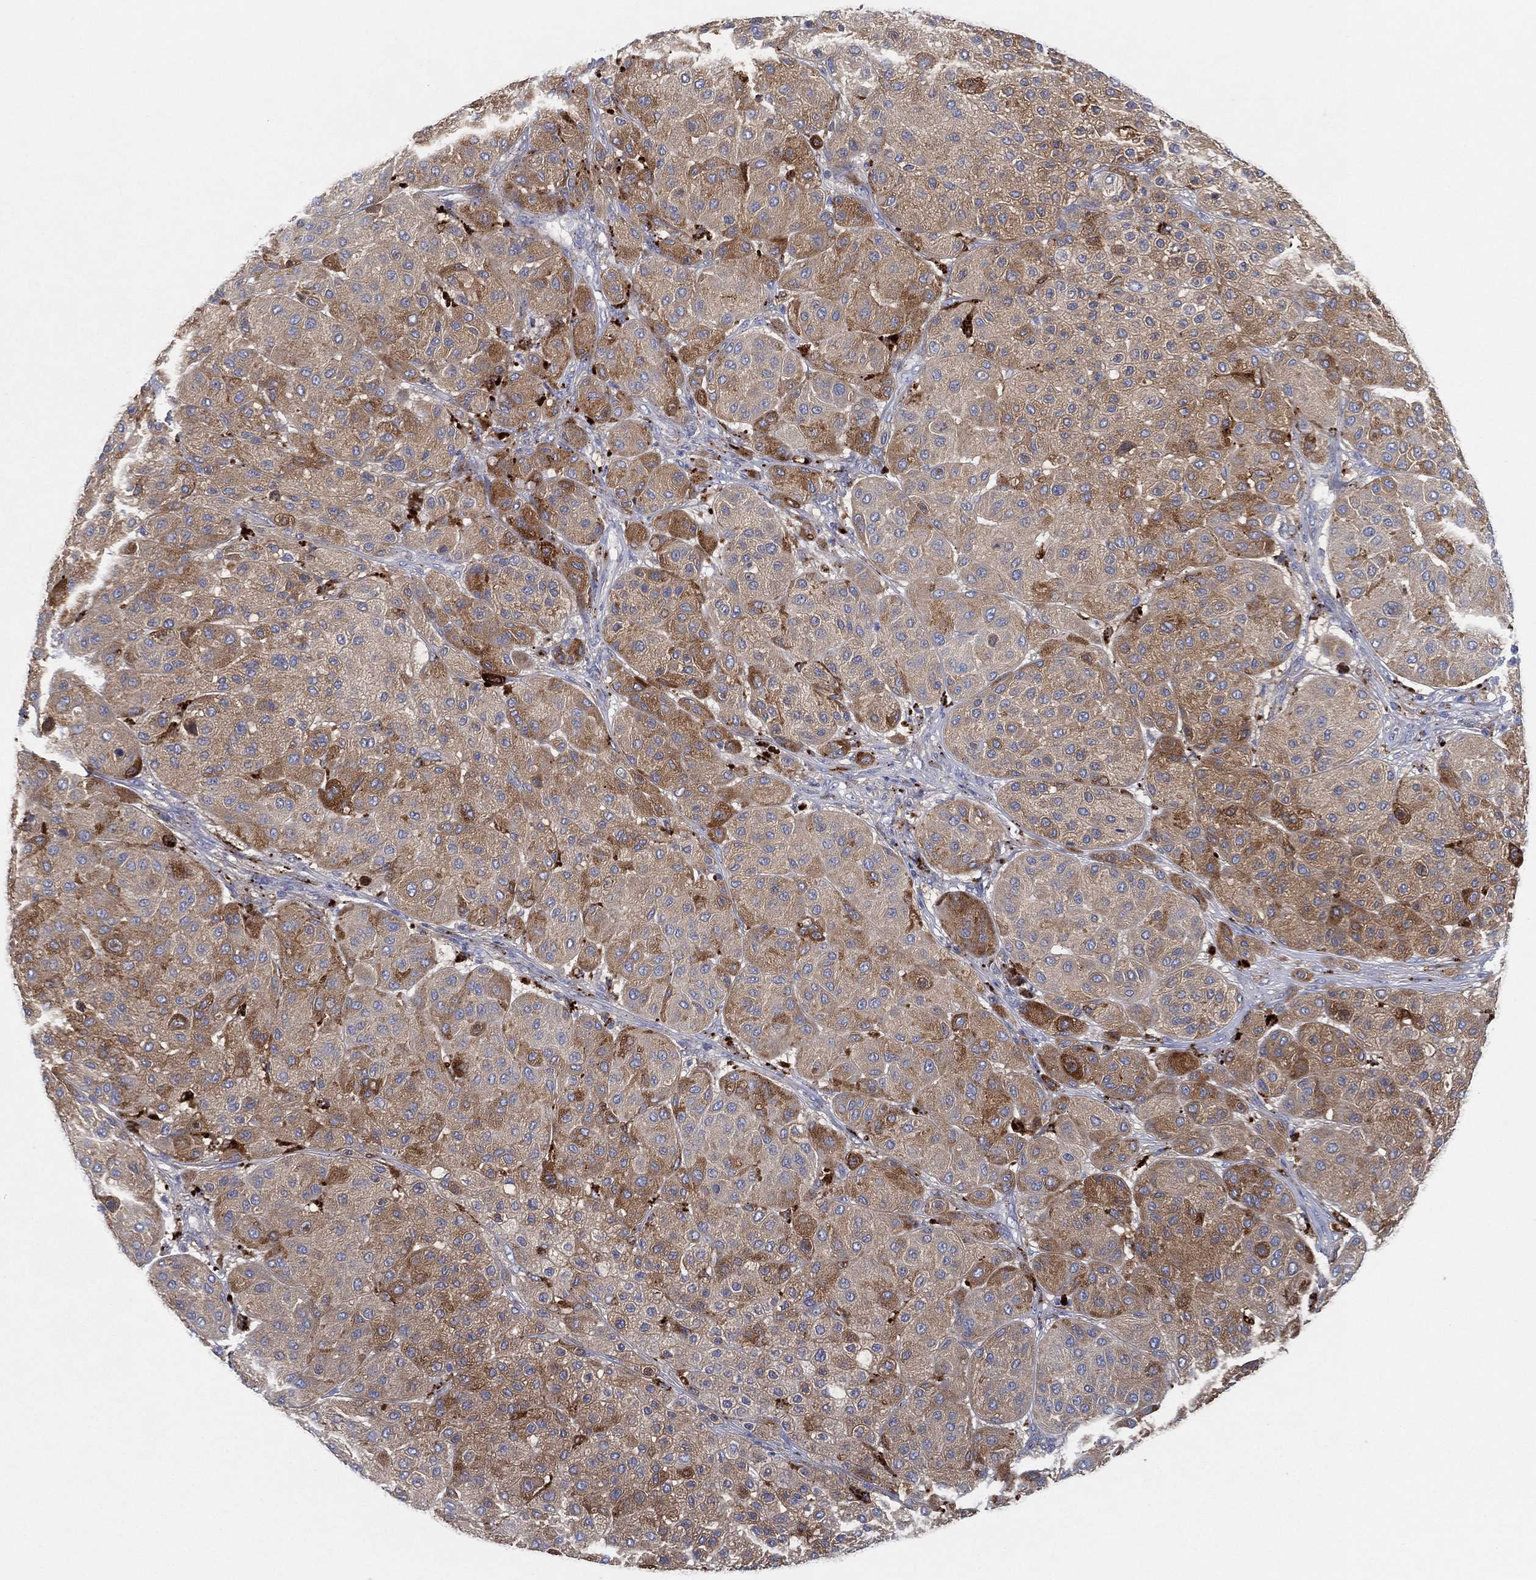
{"staining": {"intensity": "strong", "quantity": "<25%", "location": "cytoplasmic/membranous"}, "tissue": "melanoma", "cell_type": "Tumor cells", "image_type": "cancer", "snomed": [{"axis": "morphology", "description": "Malignant melanoma, Metastatic site"}, {"axis": "topography", "description": "Smooth muscle"}], "caption": "Immunohistochemistry (IHC) micrograph of neoplastic tissue: human melanoma stained using immunohistochemistry (IHC) exhibits medium levels of strong protein expression localized specifically in the cytoplasmic/membranous of tumor cells, appearing as a cytoplasmic/membranous brown color.", "gene": "GALNS", "patient": {"sex": "male", "age": 41}}